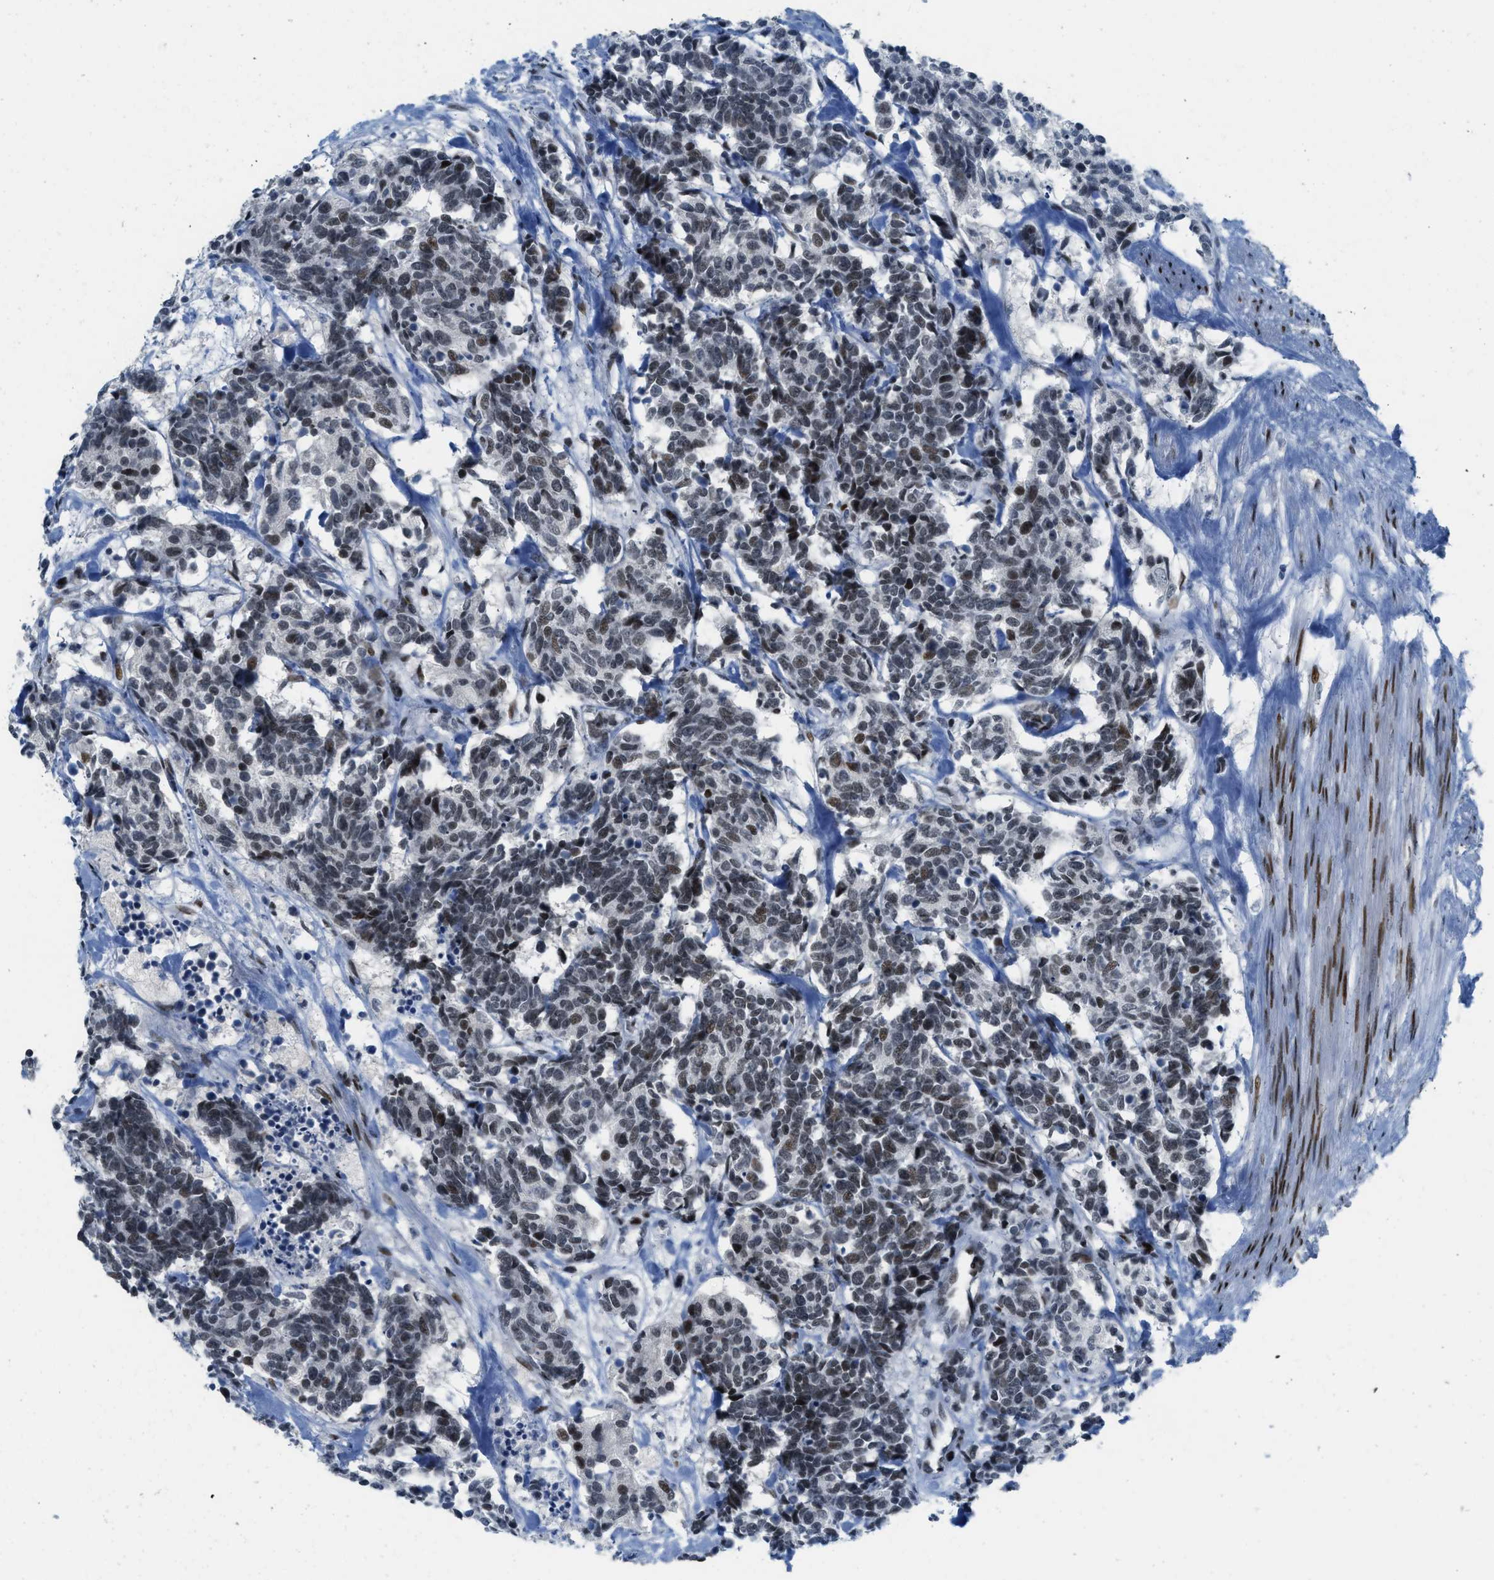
{"staining": {"intensity": "moderate", "quantity": ">75%", "location": "nuclear"}, "tissue": "carcinoid", "cell_type": "Tumor cells", "image_type": "cancer", "snomed": [{"axis": "morphology", "description": "Carcinoma, NOS"}, {"axis": "morphology", "description": "Carcinoid, malignant, NOS"}, {"axis": "topography", "description": "Urinary bladder"}], "caption": "This histopathology image reveals malignant carcinoid stained with IHC to label a protein in brown. The nuclear of tumor cells show moderate positivity for the protein. Nuclei are counter-stained blue.", "gene": "PBX1", "patient": {"sex": "male", "age": 57}}